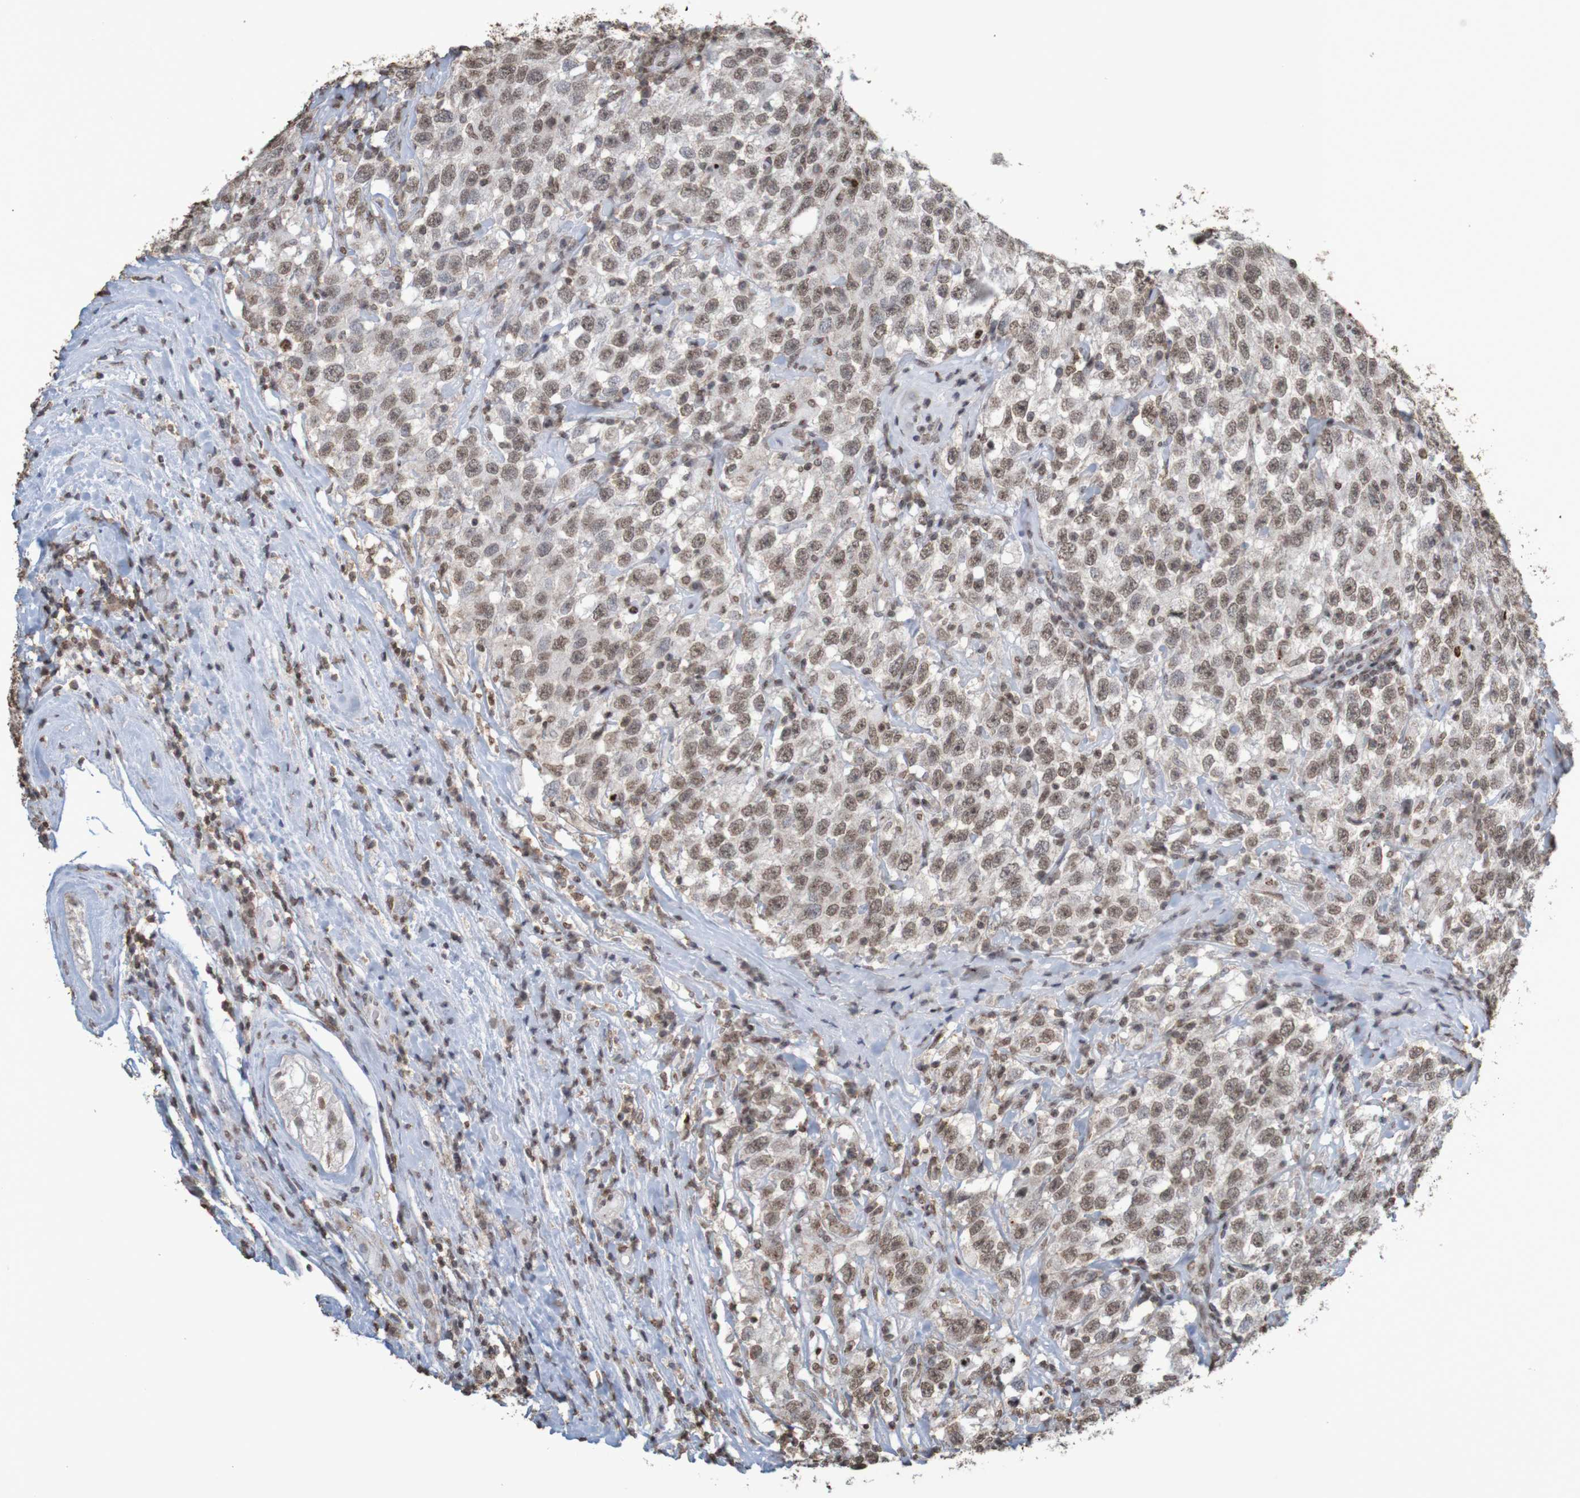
{"staining": {"intensity": "moderate", "quantity": ">75%", "location": "nuclear"}, "tissue": "testis cancer", "cell_type": "Tumor cells", "image_type": "cancer", "snomed": [{"axis": "morphology", "description": "Seminoma, NOS"}, {"axis": "topography", "description": "Testis"}], "caption": "Immunohistochemistry (IHC) staining of seminoma (testis), which shows medium levels of moderate nuclear staining in about >75% of tumor cells indicating moderate nuclear protein positivity. The staining was performed using DAB (brown) for protein detection and nuclei were counterstained in hematoxylin (blue).", "gene": "GFI1", "patient": {"sex": "male", "age": 41}}